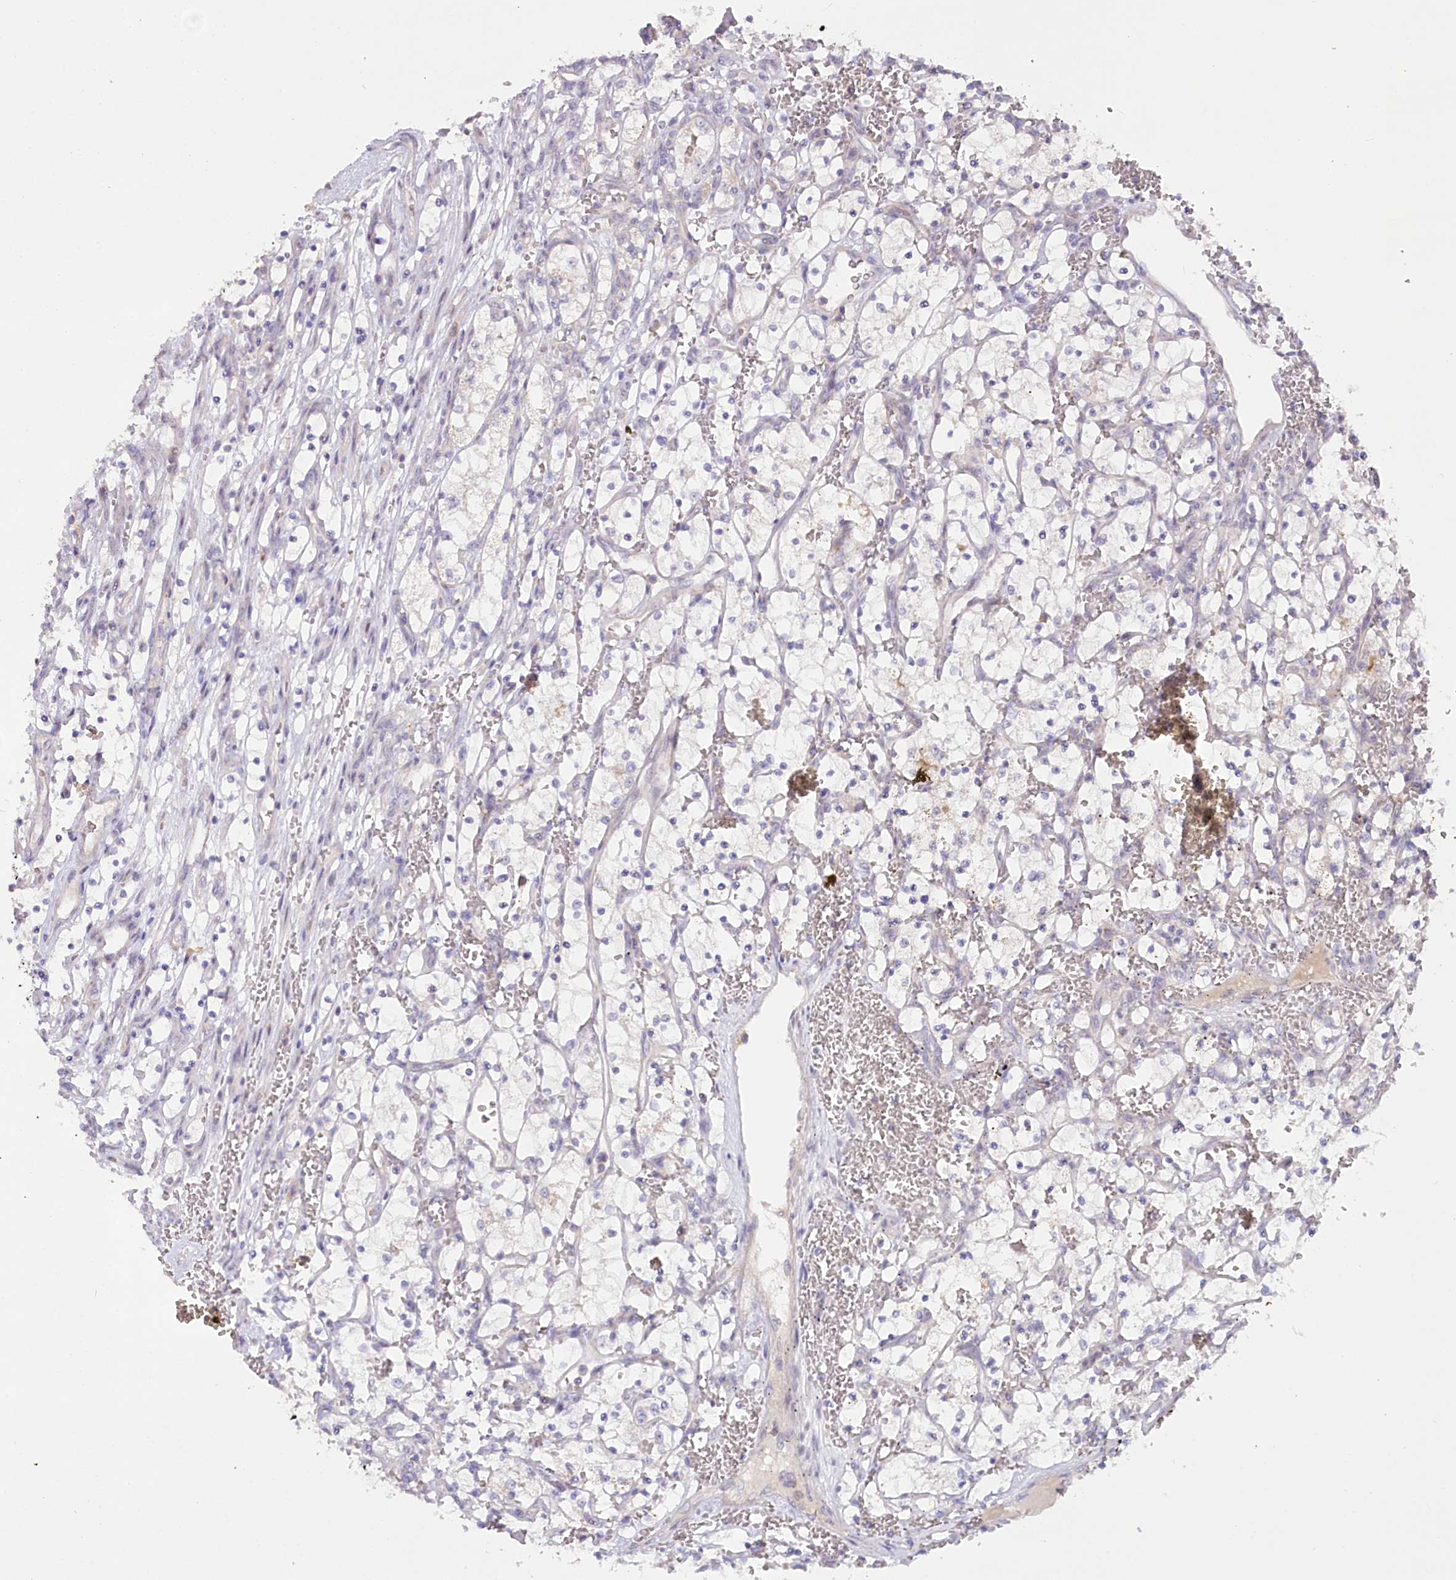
{"staining": {"intensity": "negative", "quantity": "none", "location": "none"}, "tissue": "renal cancer", "cell_type": "Tumor cells", "image_type": "cancer", "snomed": [{"axis": "morphology", "description": "Adenocarcinoma, NOS"}, {"axis": "topography", "description": "Kidney"}], "caption": "This is an immunohistochemistry (IHC) histopathology image of renal adenocarcinoma. There is no expression in tumor cells.", "gene": "SLC6A11", "patient": {"sex": "female", "age": 69}}